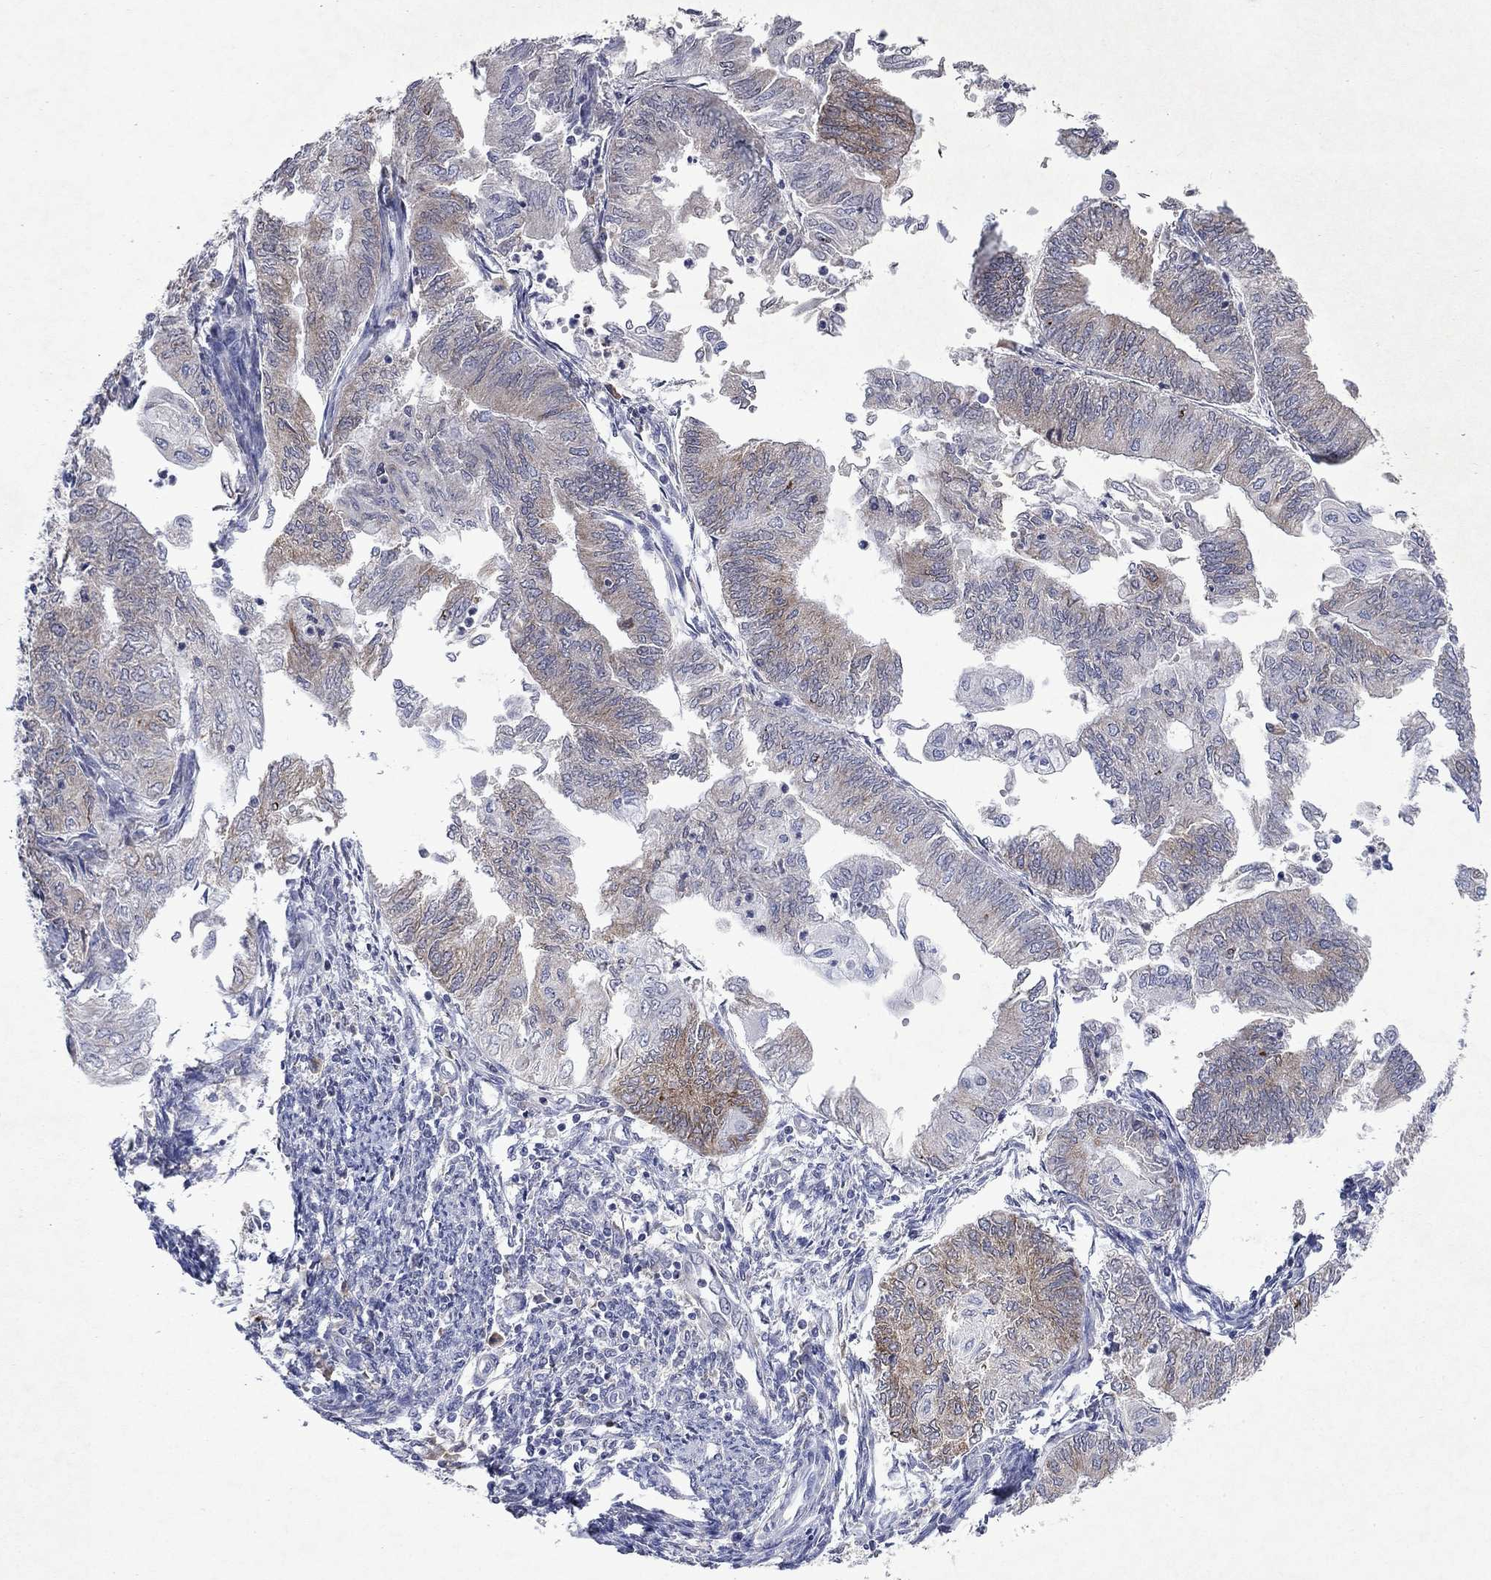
{"staining": {"intensity": "moderate", "quantity": "<25%", "location": "cytoplasmic/membranous"}, "tissue": "endometrial cancer", "cell_type": "Tumor cells", "image_type": "cancer", "snomed": [{"axis": "morphology", "description": "Adenocarcinoma, NOS"}, {"axis": "topography", "description": "Endometrium"}], "caption": "There is low levels of moderate cytoplasmic/membranous staining in tumor cells of endometrial cancer, as demonstrated by immunohistochemical staining (brown color).", "gene": "TMEM97", "patient": {"sex": "female", "age": 59}}